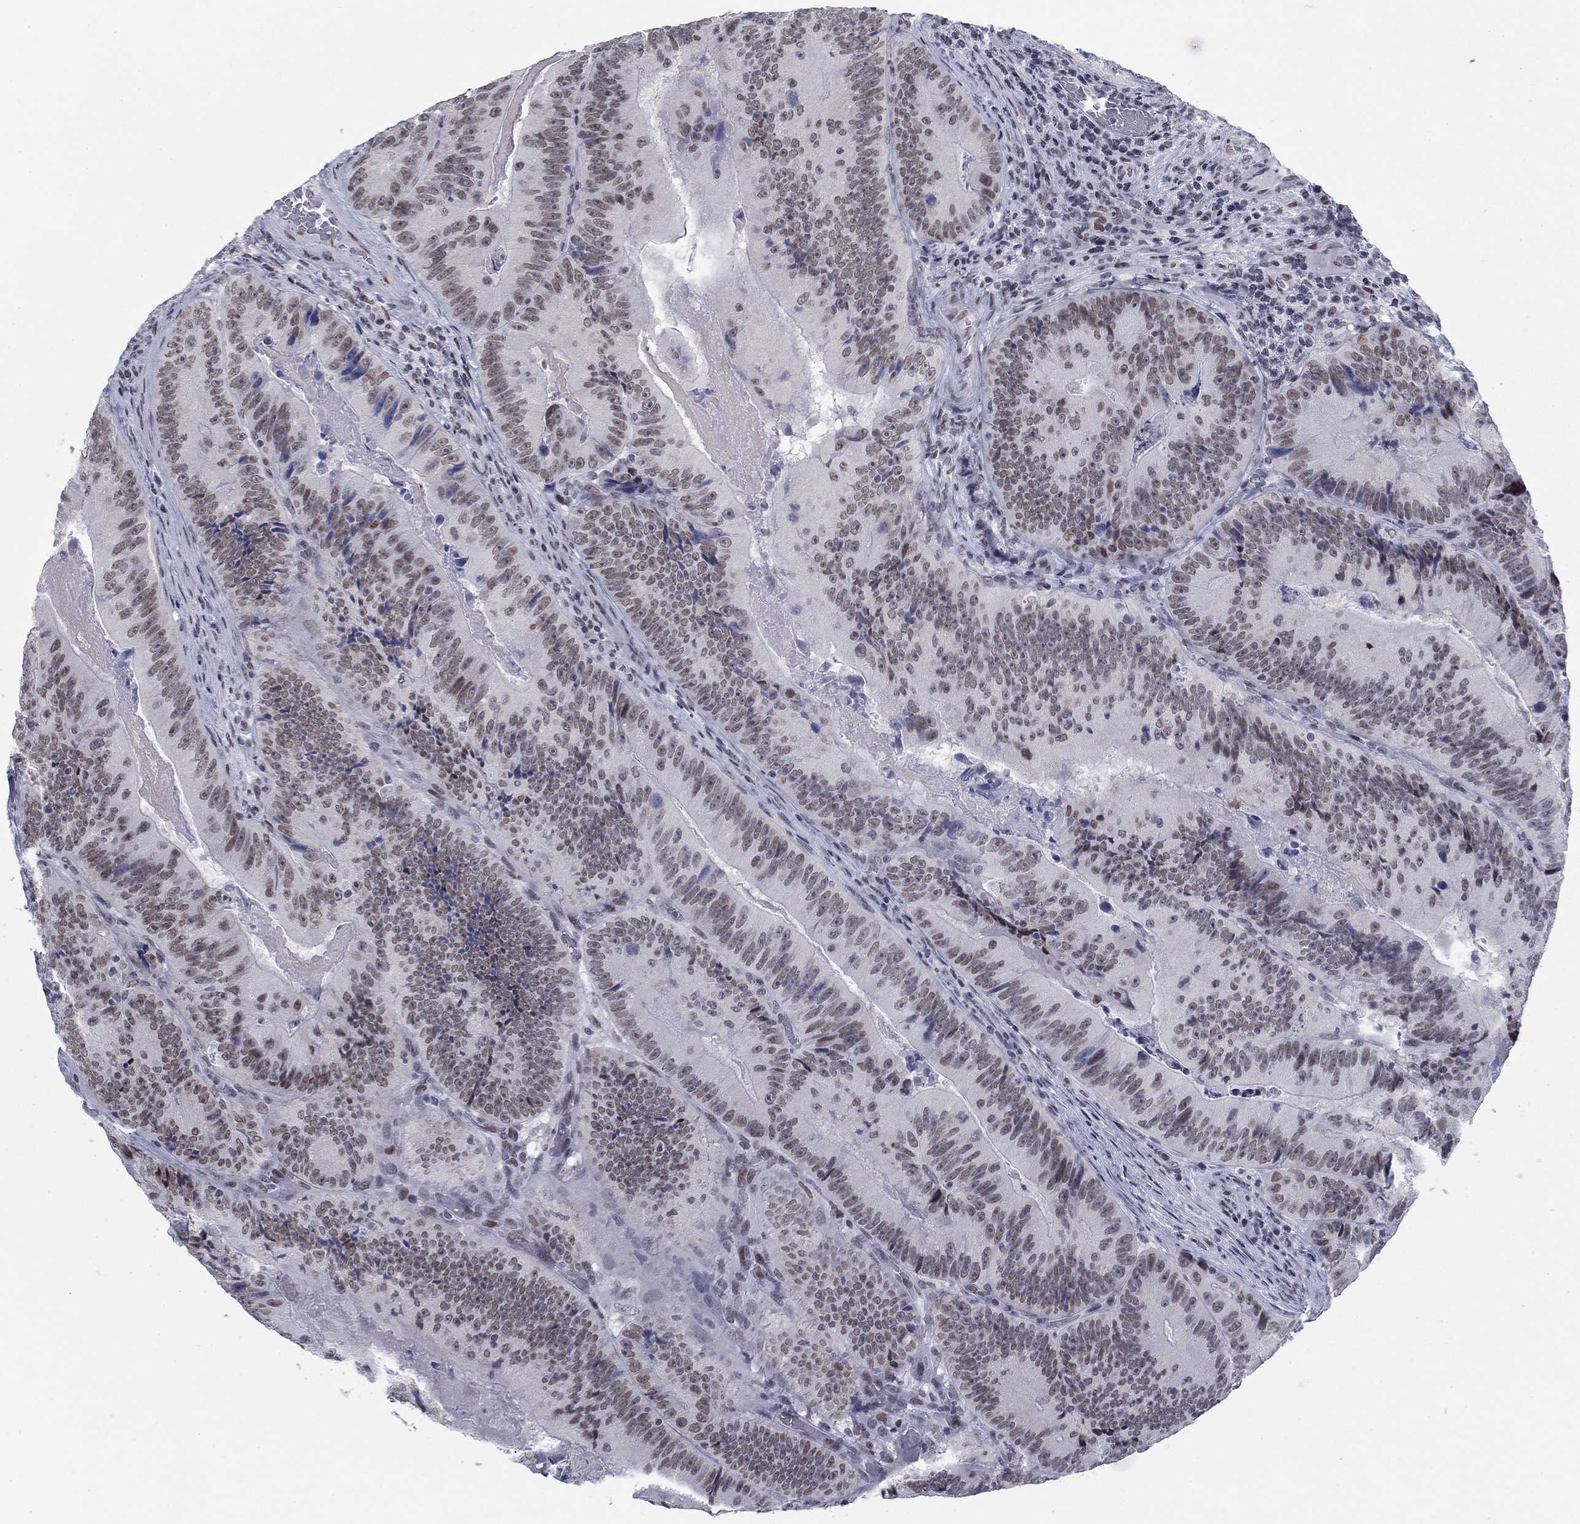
{"staining": {"intensity": "negative", "quantity": "none", "location": "none"}, "tissue": "colorectal cancer", "cell_type": "Tumor cells", "image_type": "cancer", "snomed": [{"axis": "morphology", "description": "Adenocarcinoma, NOS"}, {"axis": "topography", "description": "Colon"}], "caption": "Human colorectal adenocarcinoma stained for a protein using IHC exhibits no expression in tumor cells.", "gene": "NPAS3", "patient": {"sex": "female", "age": 86}}